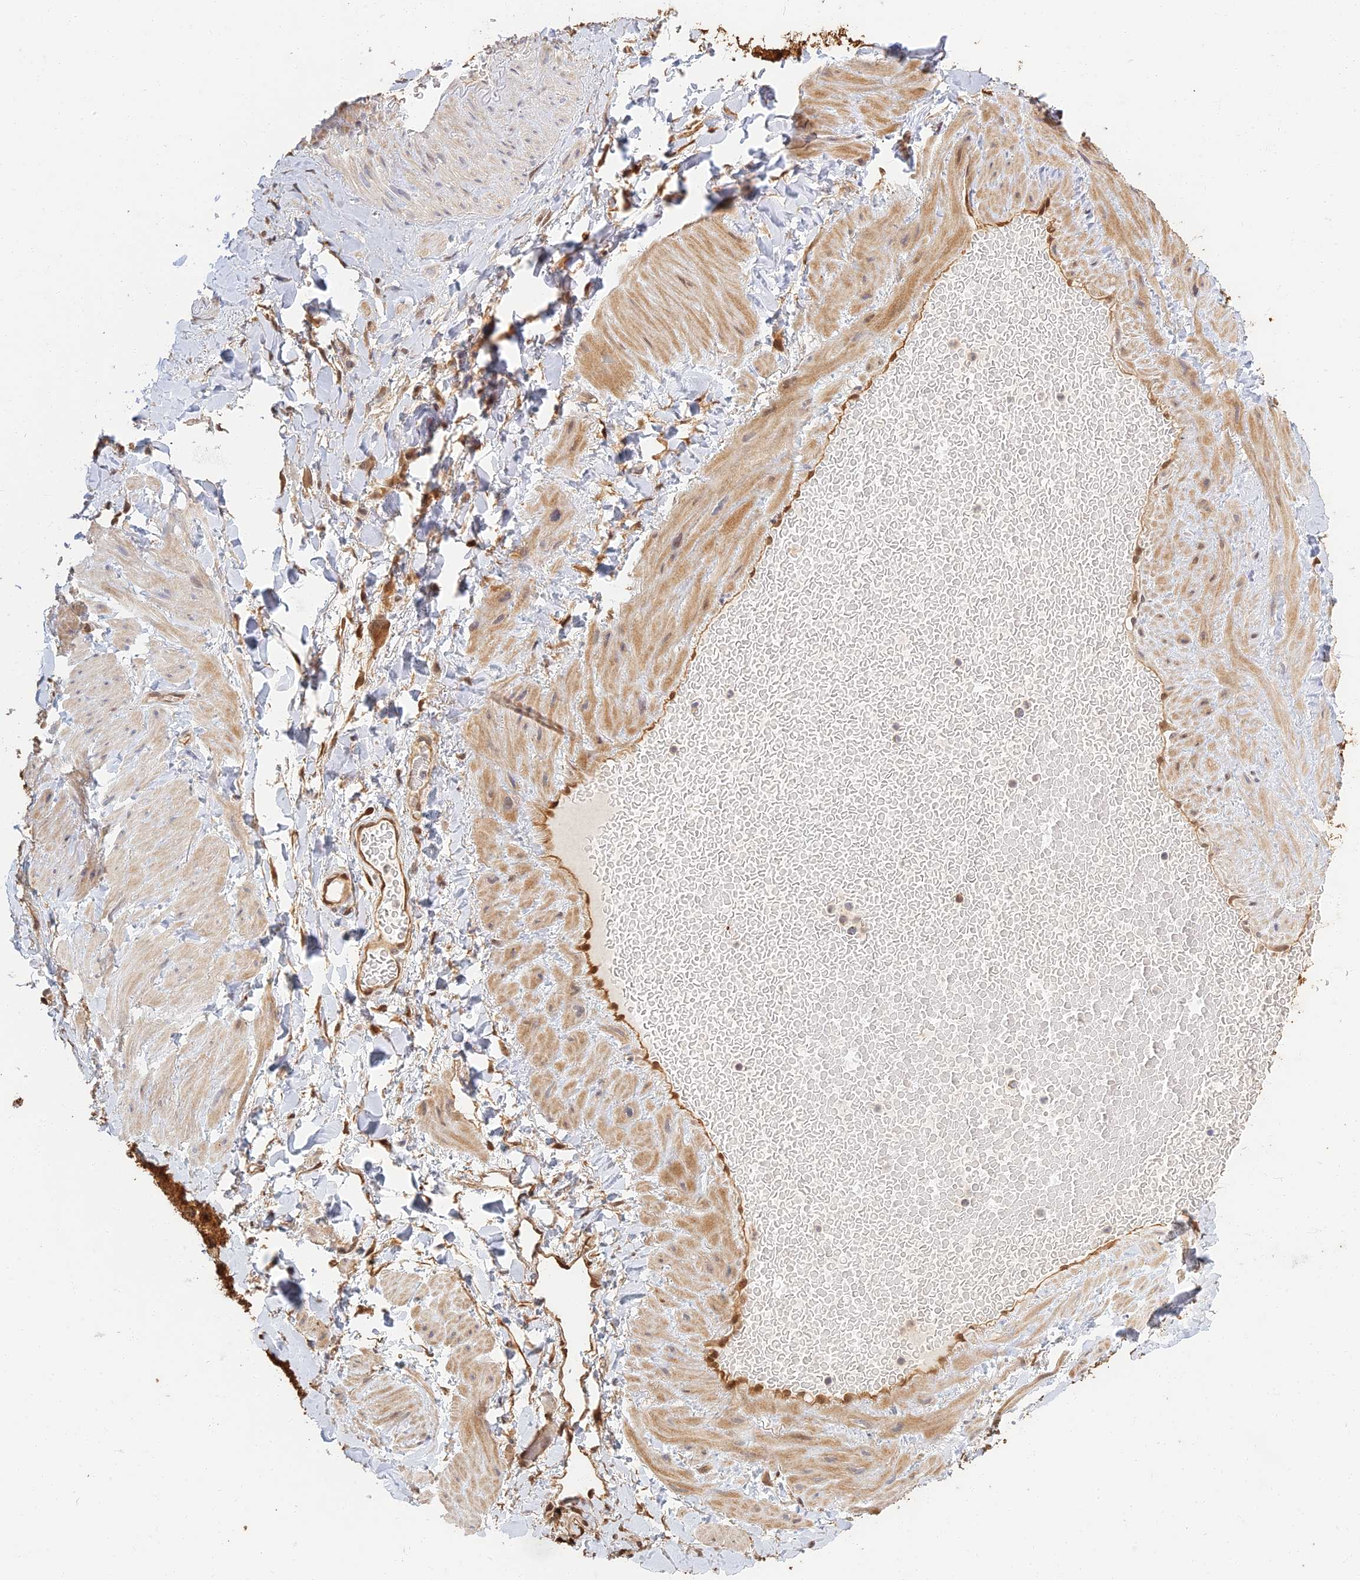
{"staining": {"intensity": "moderate", "quantity": ">75%", "location": "cytoplasmic/membranous"}, "tissue": "adipose tissue", "cell_type": "Adipocytes", "image_type": "normal", "snomed": [{"axis": "morphology", "description": "Normal tissue, NOS"}, {"axis": "topography", "description": "Soft tissue"}, {"axis": "topography", "description": "Vascular tissue"}], "caption": "Immunohistochemical staining of benign human adipose tissue exhibits moderate cytoplasmic/membranous protein expression in about >75% of adipocytes.", "gene": "LRRN3", "patient": {"sex": "male", "age": 54}}